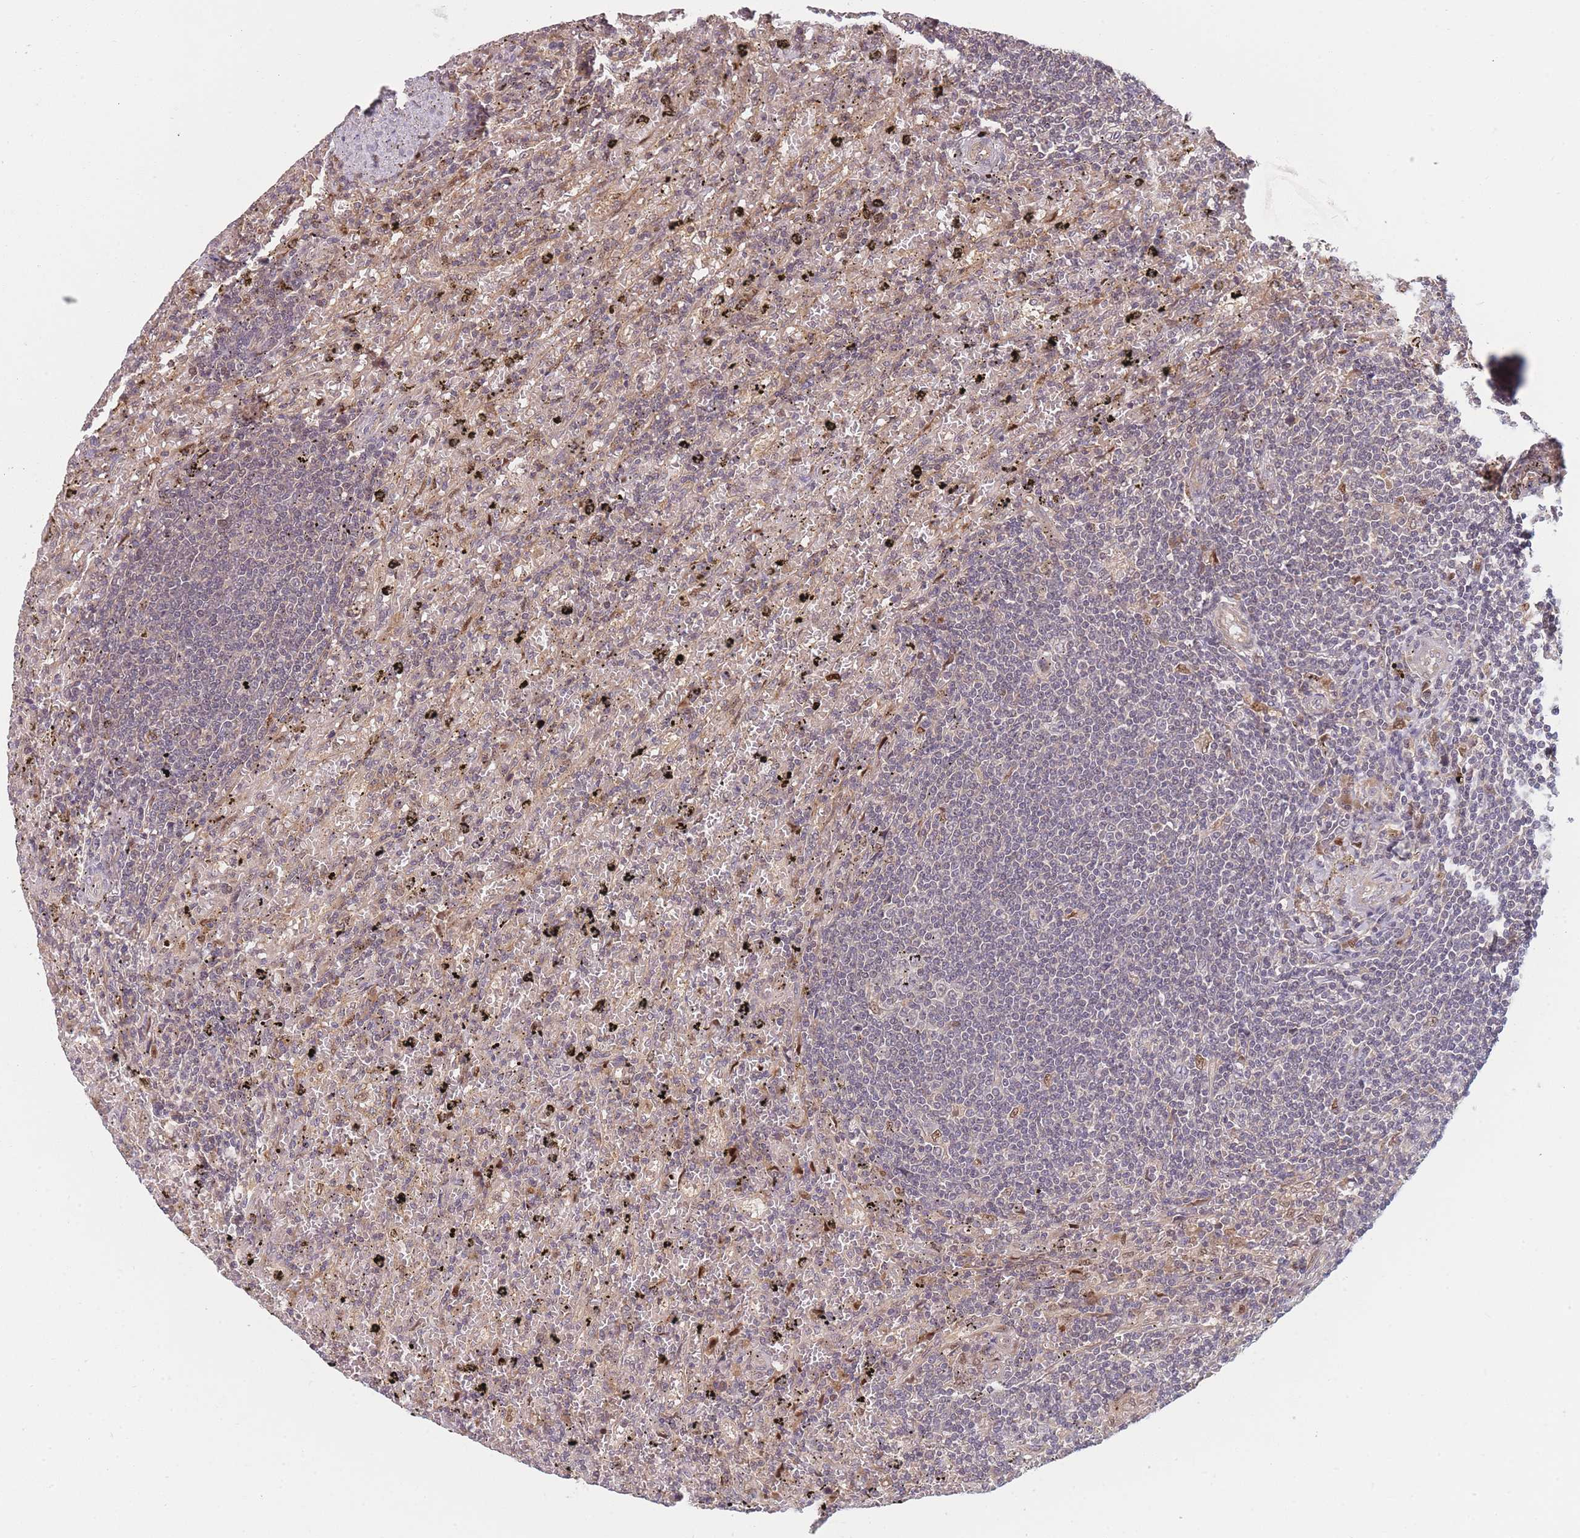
{"staining": {"intensity": "negative", "quantity": "none", "location": "none"}, "tissue": "lymphoma", "cell_type": "Tumor cells", "image_type": "cancer", "snomed": [{"axis": "morphology", "description": "Malignant lymphoma, non-Hodgkin's type, Low grade"}, {"axis": "topography", "description": "Spleen"}], "caption": "This micrograph is of low-grade malignant lymphoma, non-Hodgkin's type stained with immunohistochemistry to label a protein in brown with the nuclei are counter-stained blue. There is no staining in tumor cells.", "gene": "FAM153A", "patient": {"sex": "male", "age": 76}}